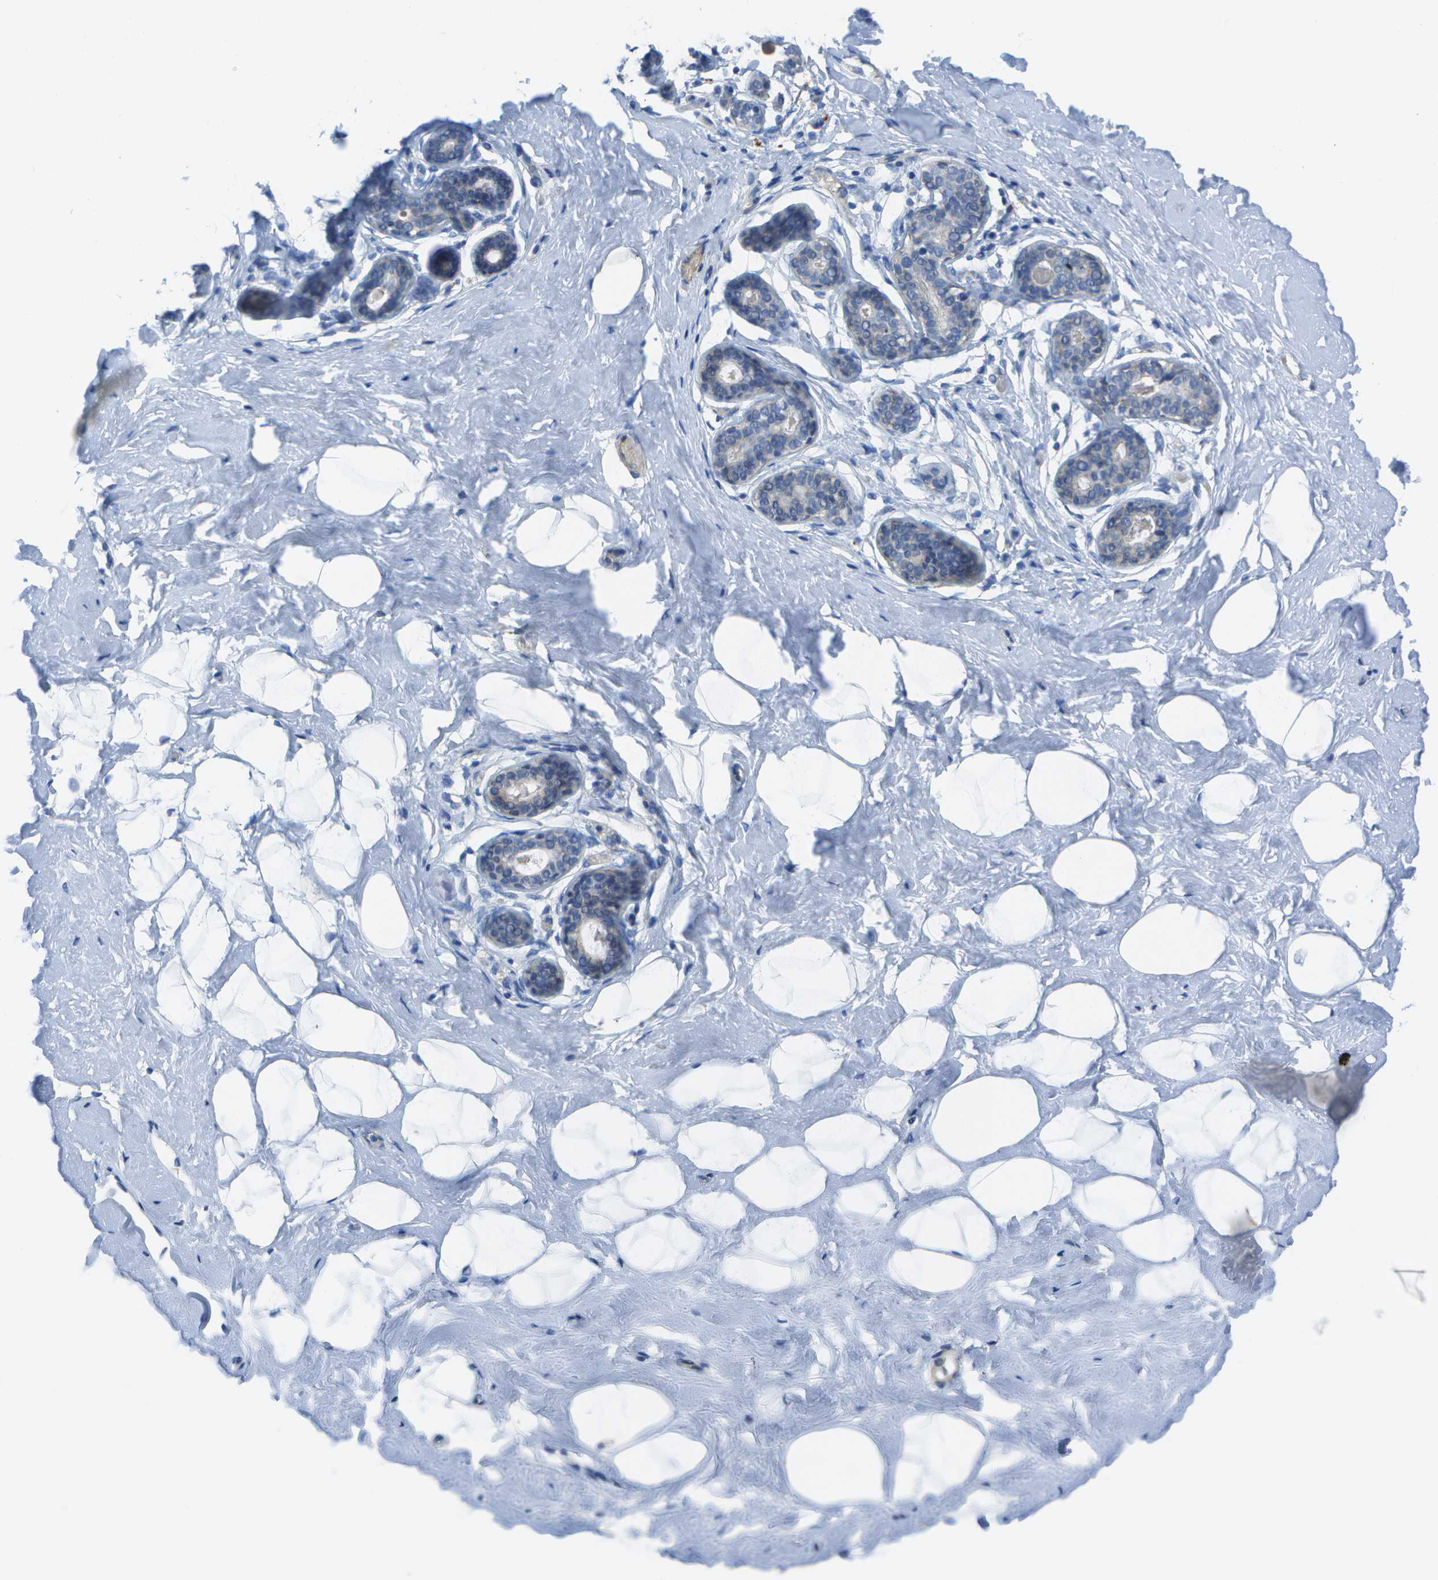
{"staining": {"intensity": "negative", "quantity": "none", "location": "none"}, "tissue": "breast", "cell_type": "Adipocytes", "image_type": "normal", "snomed": [{"axis": "morphology", "description": "Normal tissue, NOS"}, {"axis": "topography", "description": "Breast"}], "caption": "Immunohistochemistry (IHC) histopathology image of unremarkable breast: breast stained with DAB displays no significant protein expression in adipocytes.", "gene": "DCT", "patient": {"sex": "female", "age": 23}}